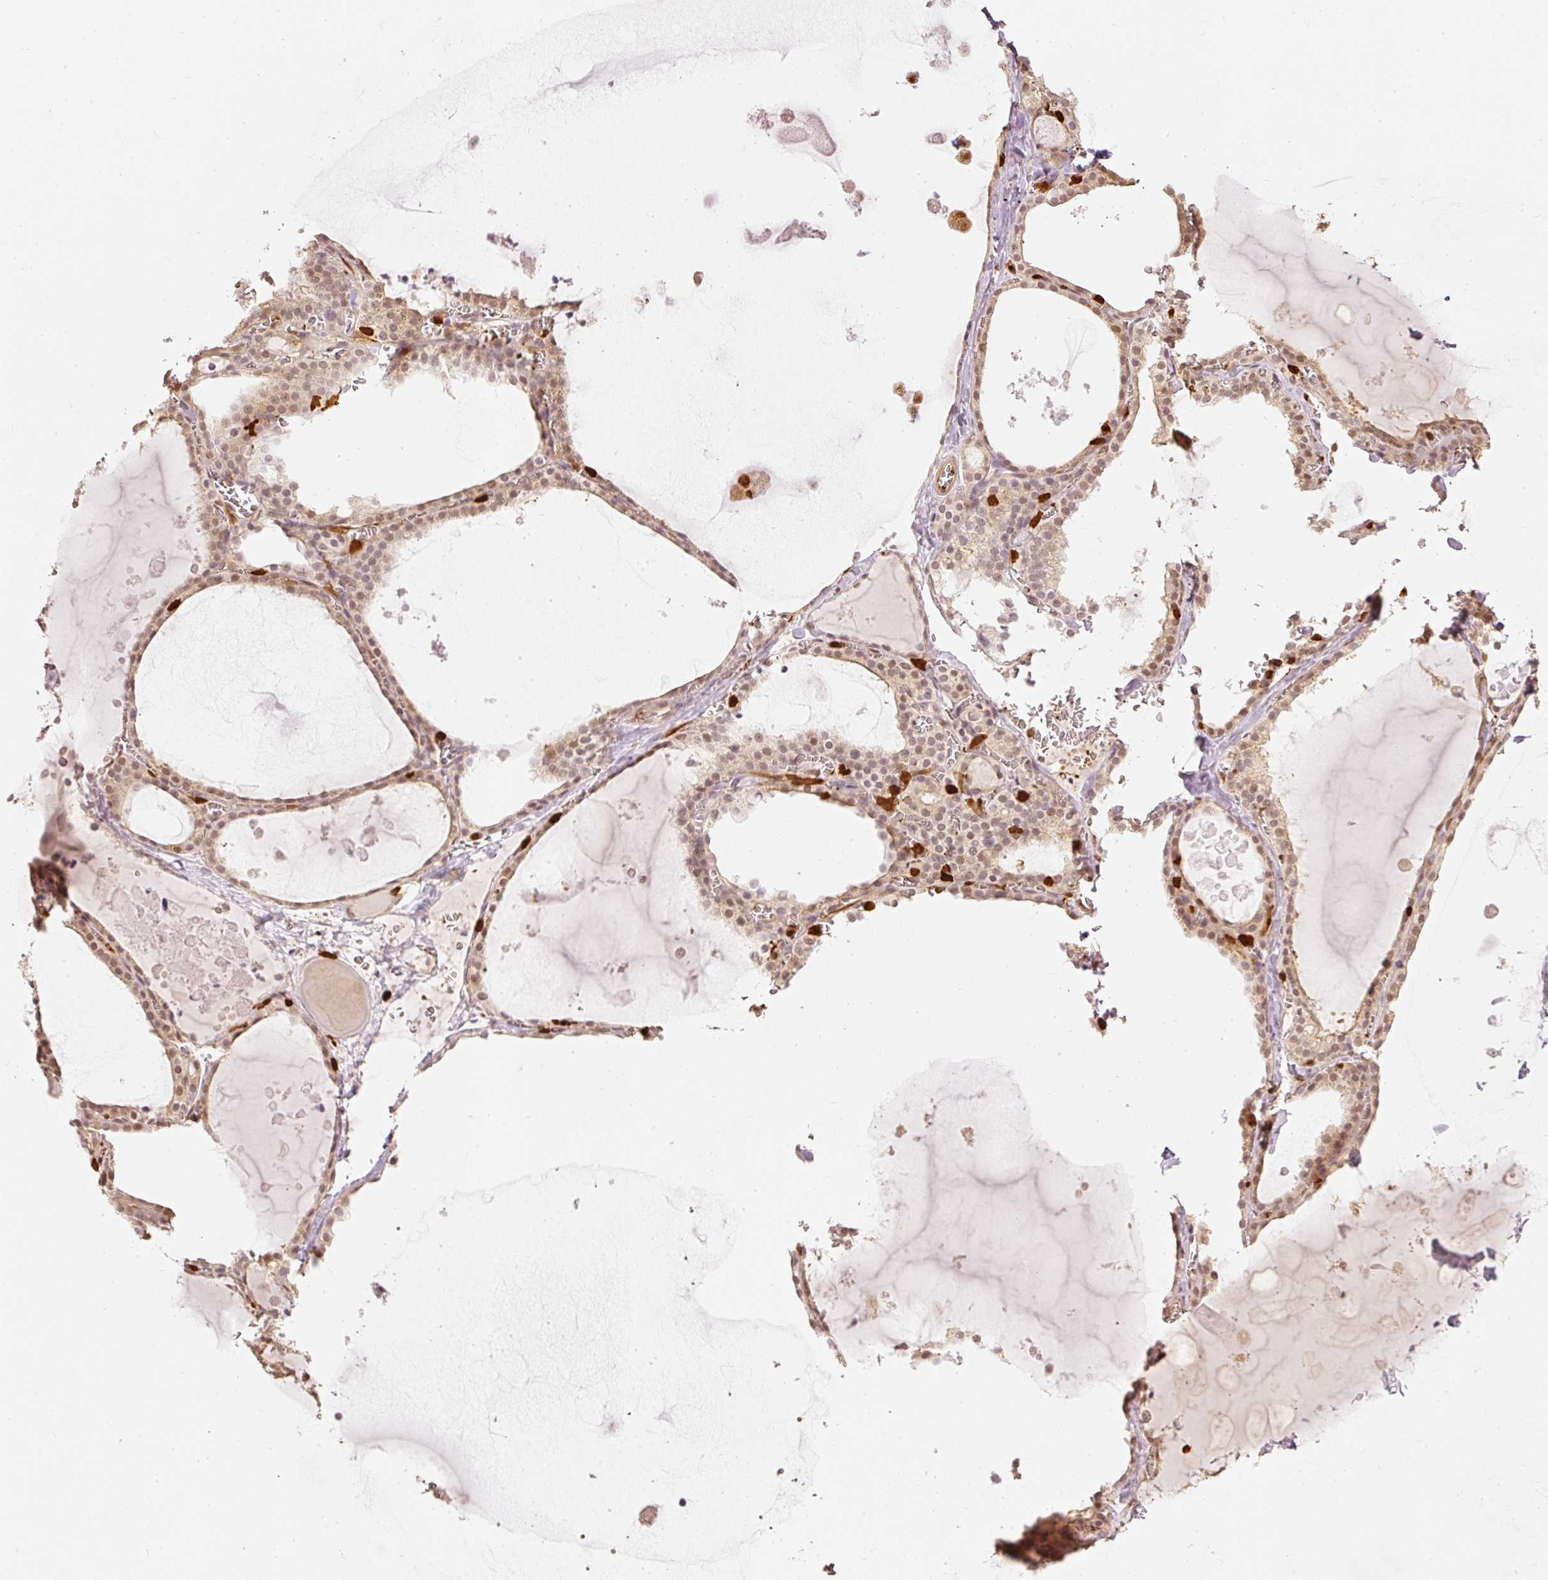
{"staining": {"intensity": "moderate", "quantity": ">75%", "location": "cytoplasmic/membranous,nuclear"}, "tissue": "thyroid gland", "cell_type": "Glandular cells", "image_type": "normal", "snomed": [{"axis": "morphology", "description": "Normal tissue, NOS"}, {"axis": "topography", "description": "Thyroid gland"}], "caption": "IHC (DAB (3,3'-diaminobenzidine)) staining of normal human thyroid gland demonstrates moderate cytoplasmic/membranous,nuclear protein staining in about >75% of glandular cells.", "gene": "PFN1", "patient": {"sex": "male", "age": 56}}